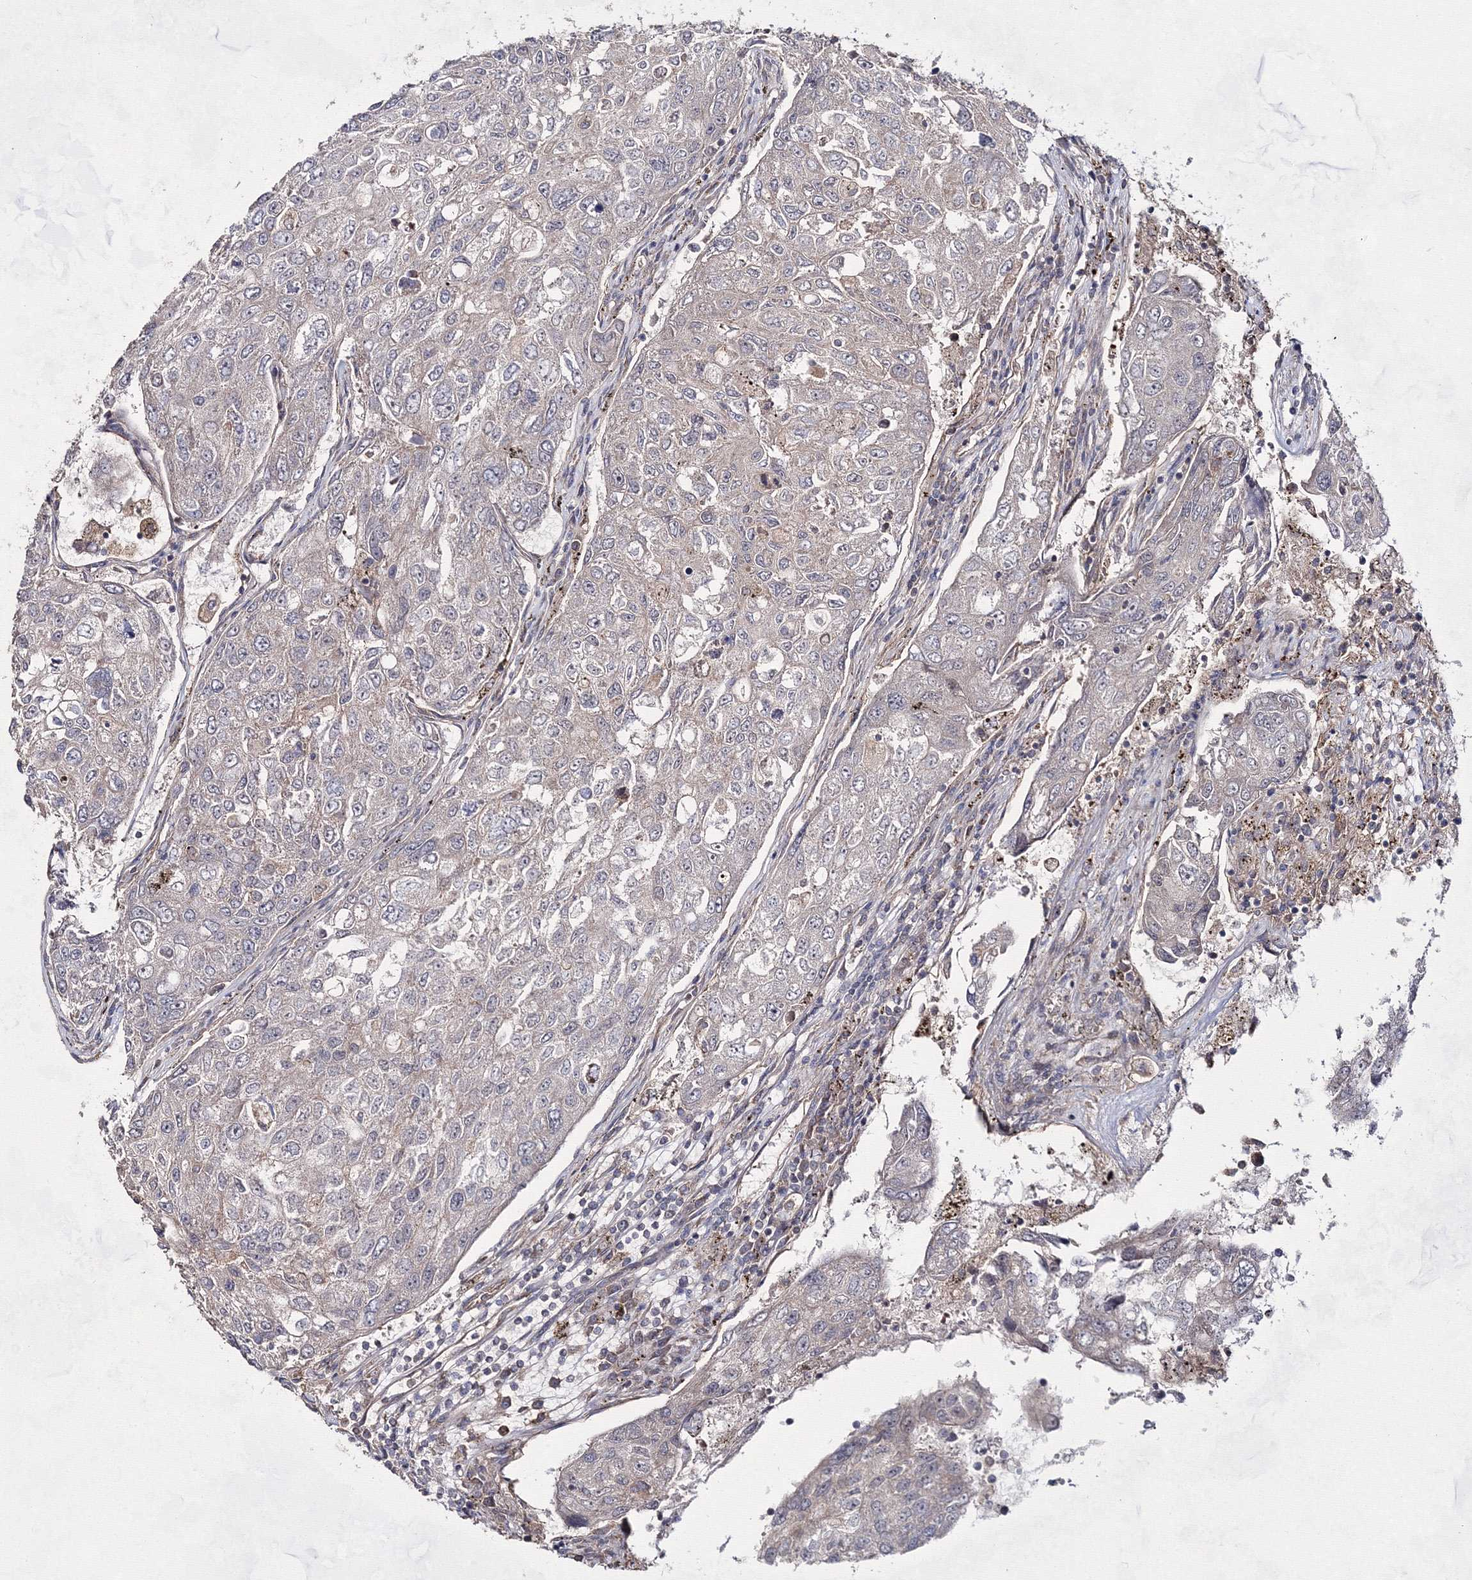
{"staining": {"intensity": "negative", "quantity": "none", "location": "none"}, "tissue": "urothelial cancer", "cell_type": "Tumor cells", "image_type": "cancer", "snomed": [{"axis": "morphology", "description": "Urothelial carcinoma, High grade"}, {"axis": "topography", "description": "Lymph node"}, {"axis": "topography", "description": "Urinary bladder"}], "caption": "Tumor cells are negative for brown protein staining in urothelial carcinoma (high-grade). (Immunohistochemistry (ihc), brightfield microscopy, high magnification).", "gene": "EXOC6", "patient": {"sex": "male", "age": 51}}